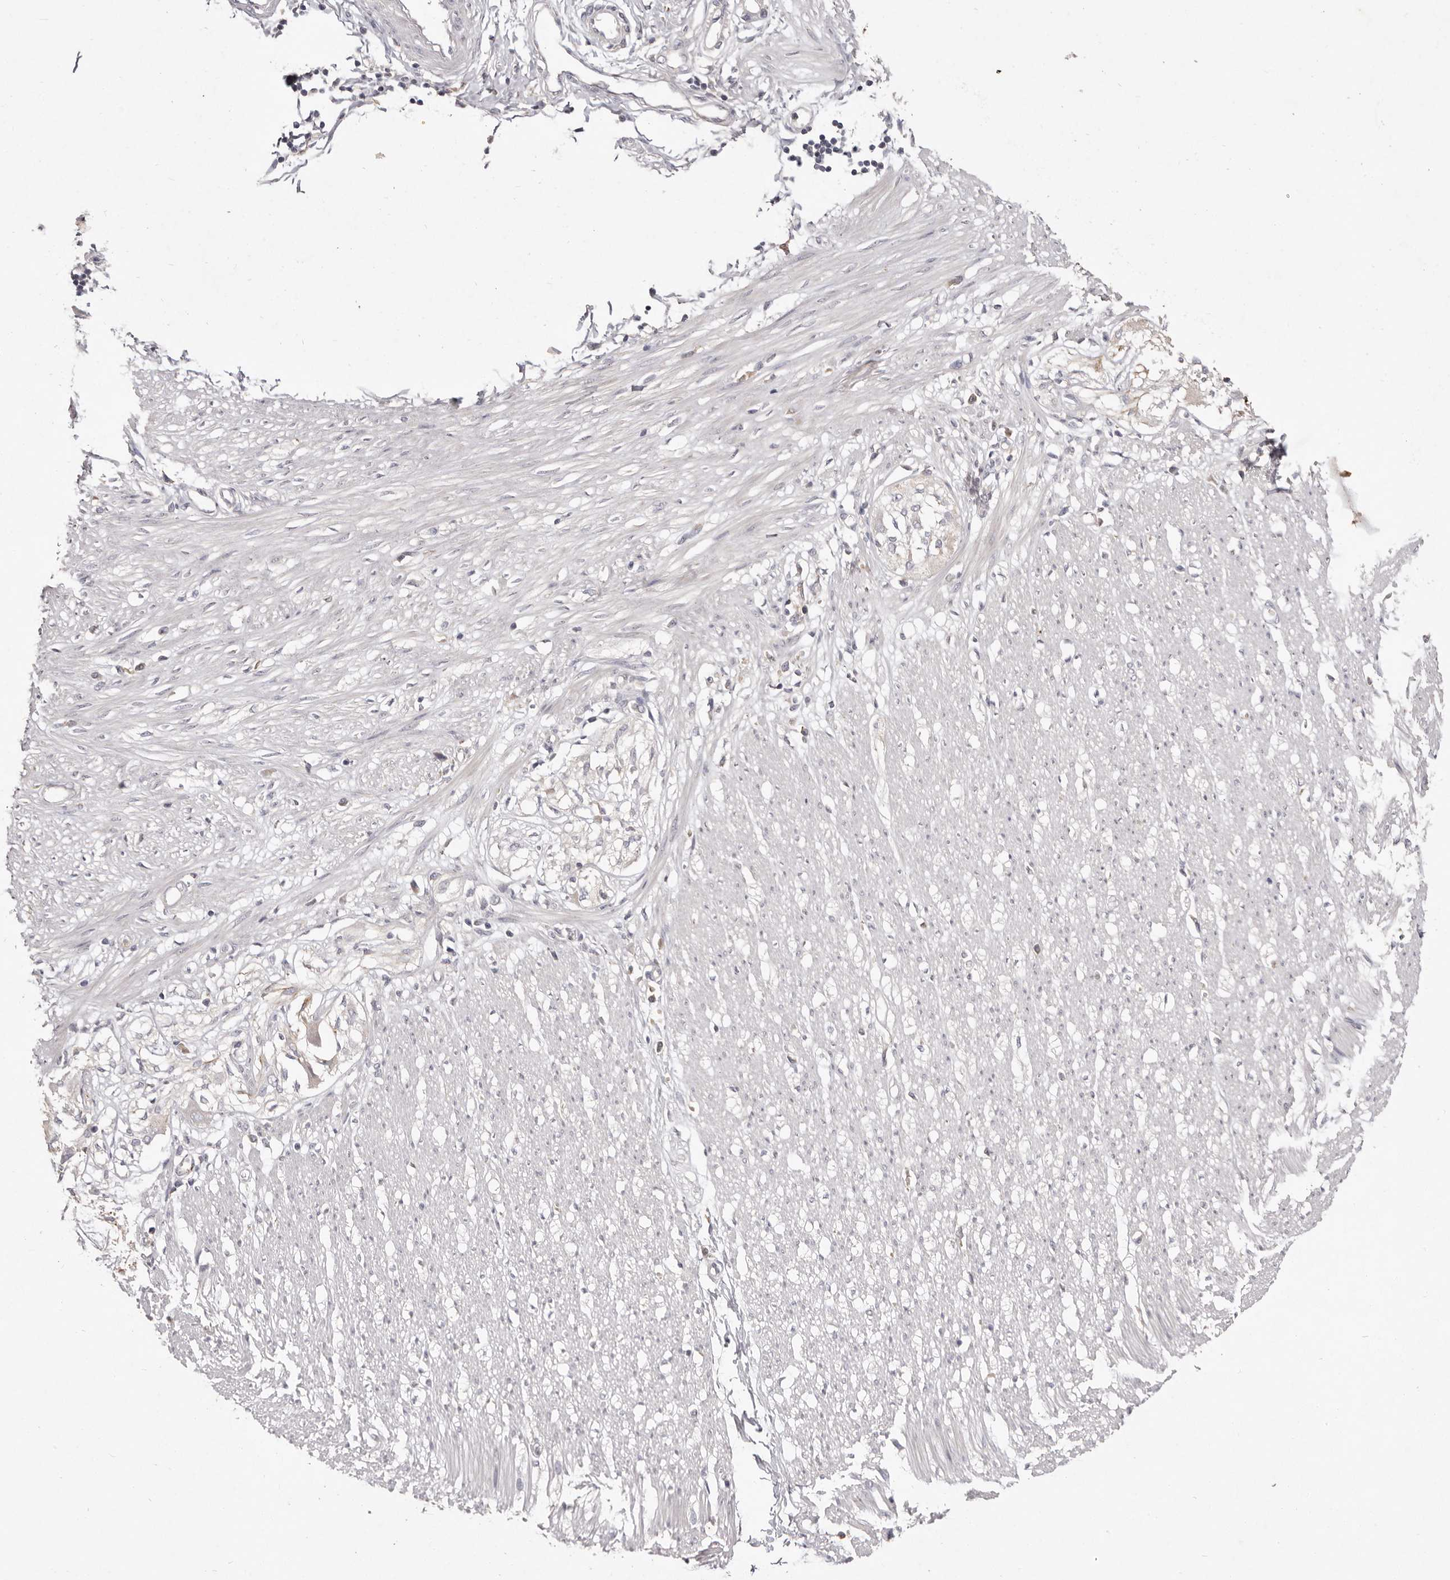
{"staining": {"intensity": "weak", "quantity": "25%-75%", "location": "cytoplasmic/membranous"}, "tissue": "adipose tissue", "cell_type": "Adipocytes", "image_type": "normal", "snomed": [{"axis": "morphology", "description": "Normal tissue, NOS"}, {"axis": "morphology", "description": "Adenocarcinoma, NOS"}, {"axis": "topography", "description": "Colon"}, {"axis": "topography", "description": "Peripheral nerve tissue"}], "caption": "IHC staining of unremarkable adipose tissue, which reveals low levels of weak cytoplasmic/membranous staining in about 25%-75% of adipocytes indicating weak cytoplasmic/membranous protein expression. The staining was performed using DAB (3,3'-diaminobenzidine) (brown) for protein detection and nuclei were counterstained in hematoxylin (blue).", "gene": "GPR84", "patient": {"sex": "male", "age": 14}}